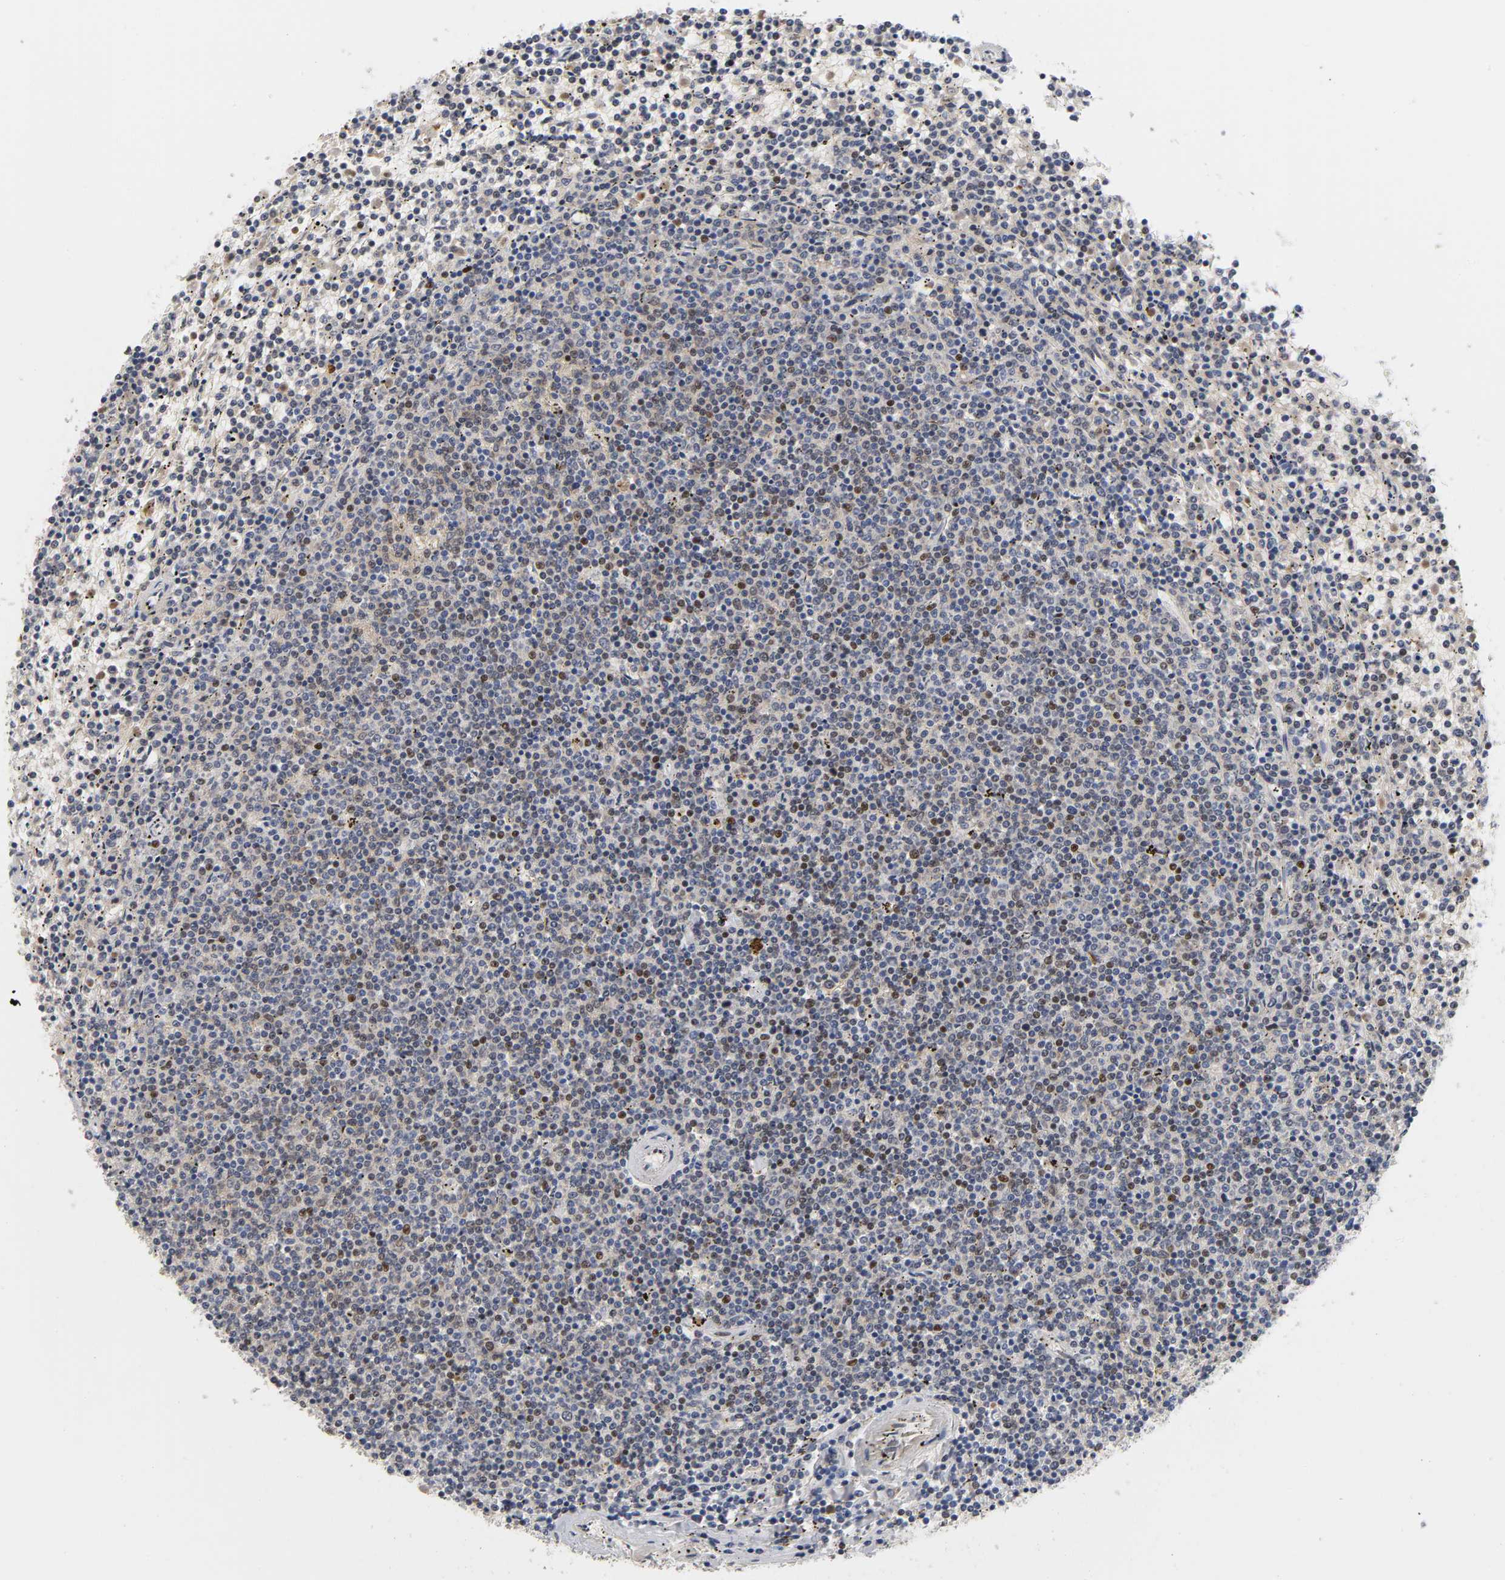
{"staining": {"intensity": "strong", "quantity": "25%-75%", "location": "nuclear"}, "tissue": "lymphoma", "cell_type": "Tumor cells", "image_type": "cancer", "snomed": [{"axis": "morphology", "description": "Malignant lymphoma, non-Hodgkin's type, Low grade"}, {"axis": "topography", "description": "Spleen"}], "caption": "Malignant lymphoma, non-Hodgkin's type (low-grade) stained for a protein shows strong nuclear positivity in tumor cells. (Stains: DAB (3,3'-diaminobenzidine) in brown, nuclei in blue, Microscopy: brightfield microscopy at high magnification).", "gene": "CREBBP", "patient": {"sex": "female", "age": 50}}